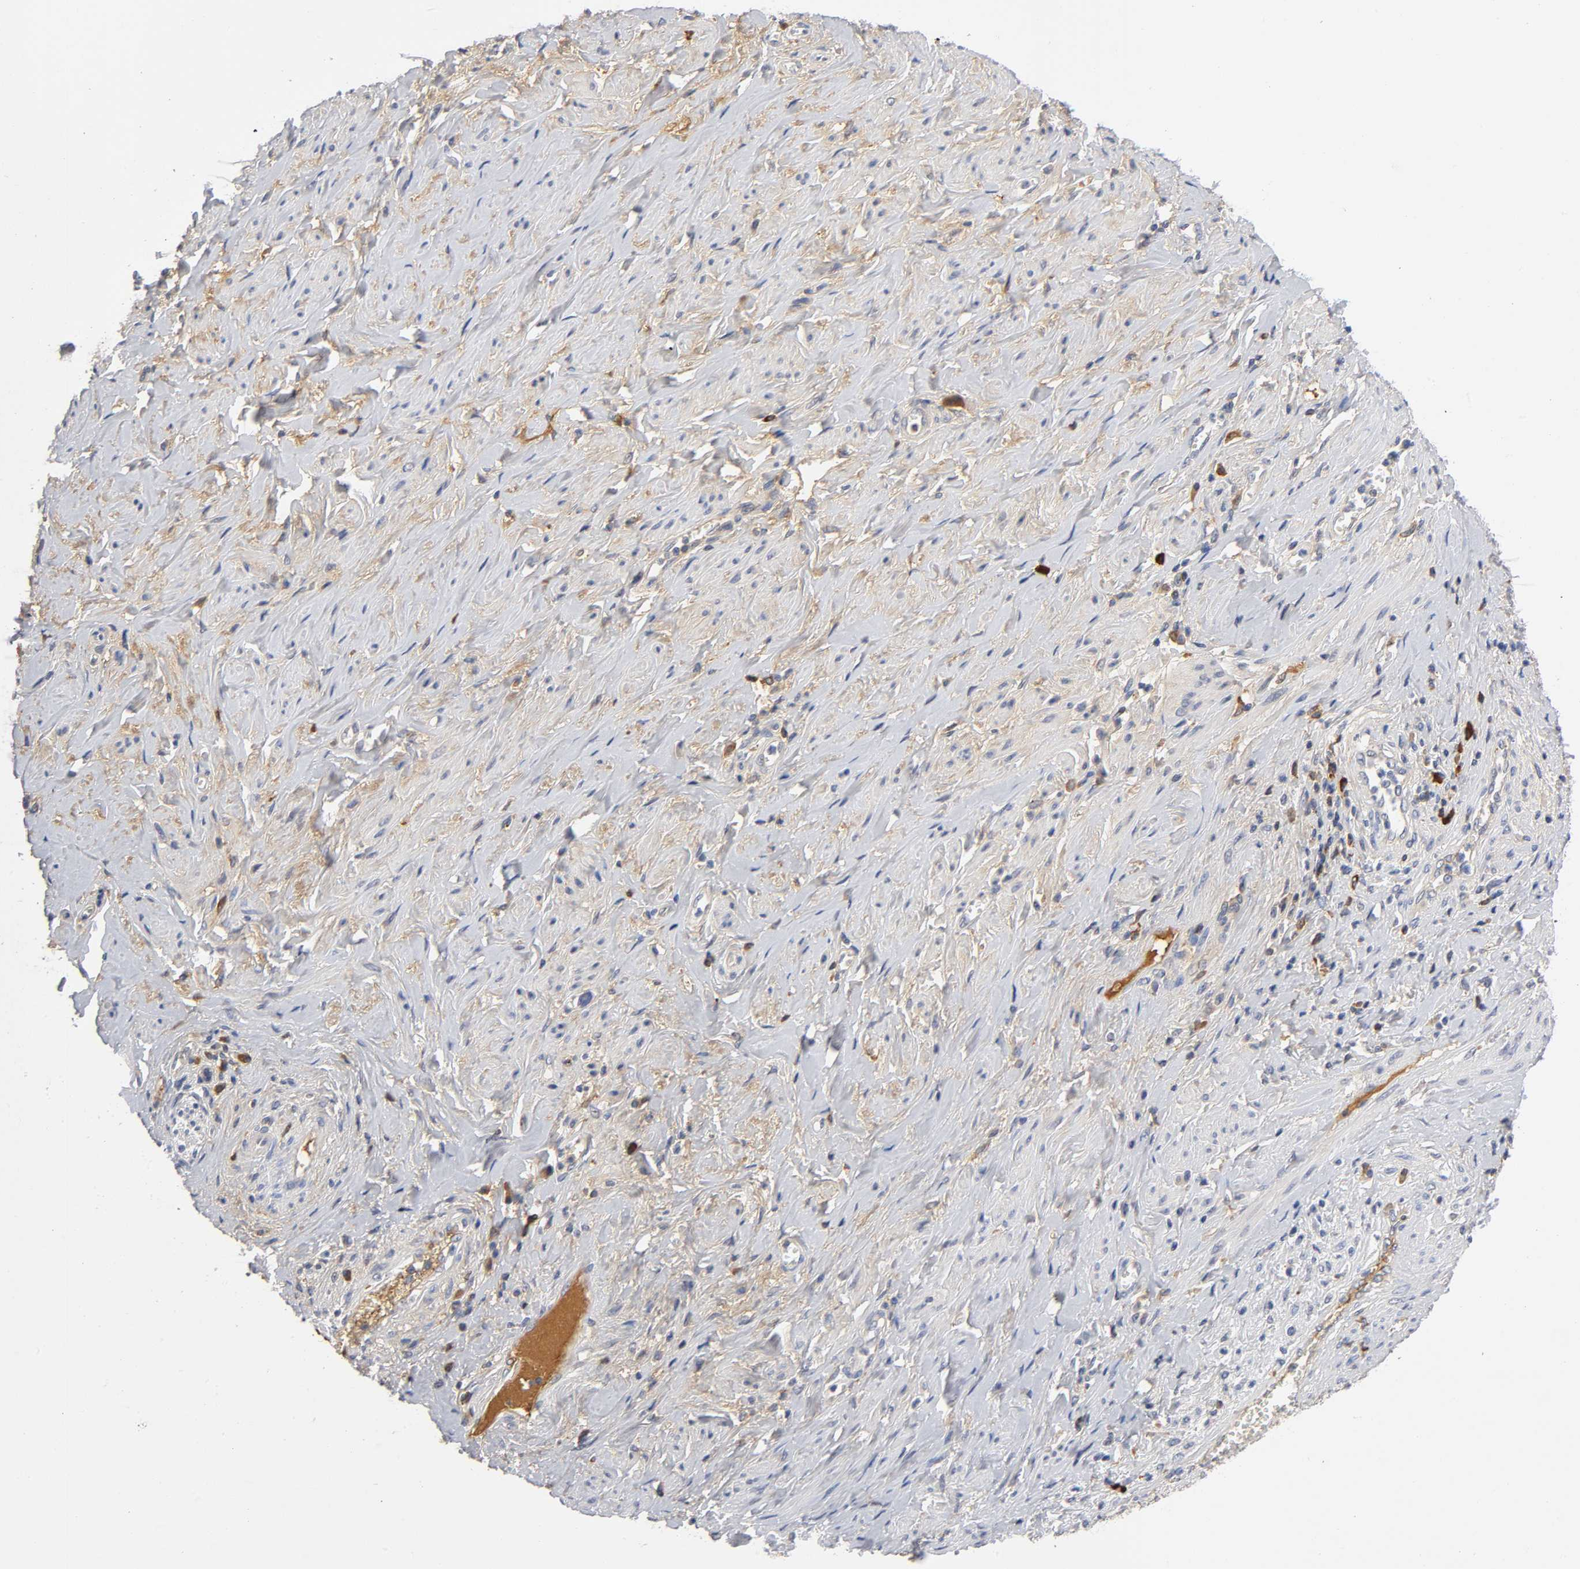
{"staining": {"intensity": "moderate", "quantity": "25%-75%", "location": "cytoplasmic/membranous"}, "tissue": "cervical cancer", "cell_type": "Tumor cells", "image_type": "cancer", "snomed": [{"axis": "morphology", "description": "Squamous cell carcinoma, NOS"}, {"axis": "topography", "description": "Cervix"}], "caption": "A brown stain shows moderate cytoplasmic/membranous staining of a protein in cervical cancer tumor cells. (IHC, brightfield microscopy, high magnification).", "gene": "NOVA1", "patient": {"sex": "female", "age": 53}}